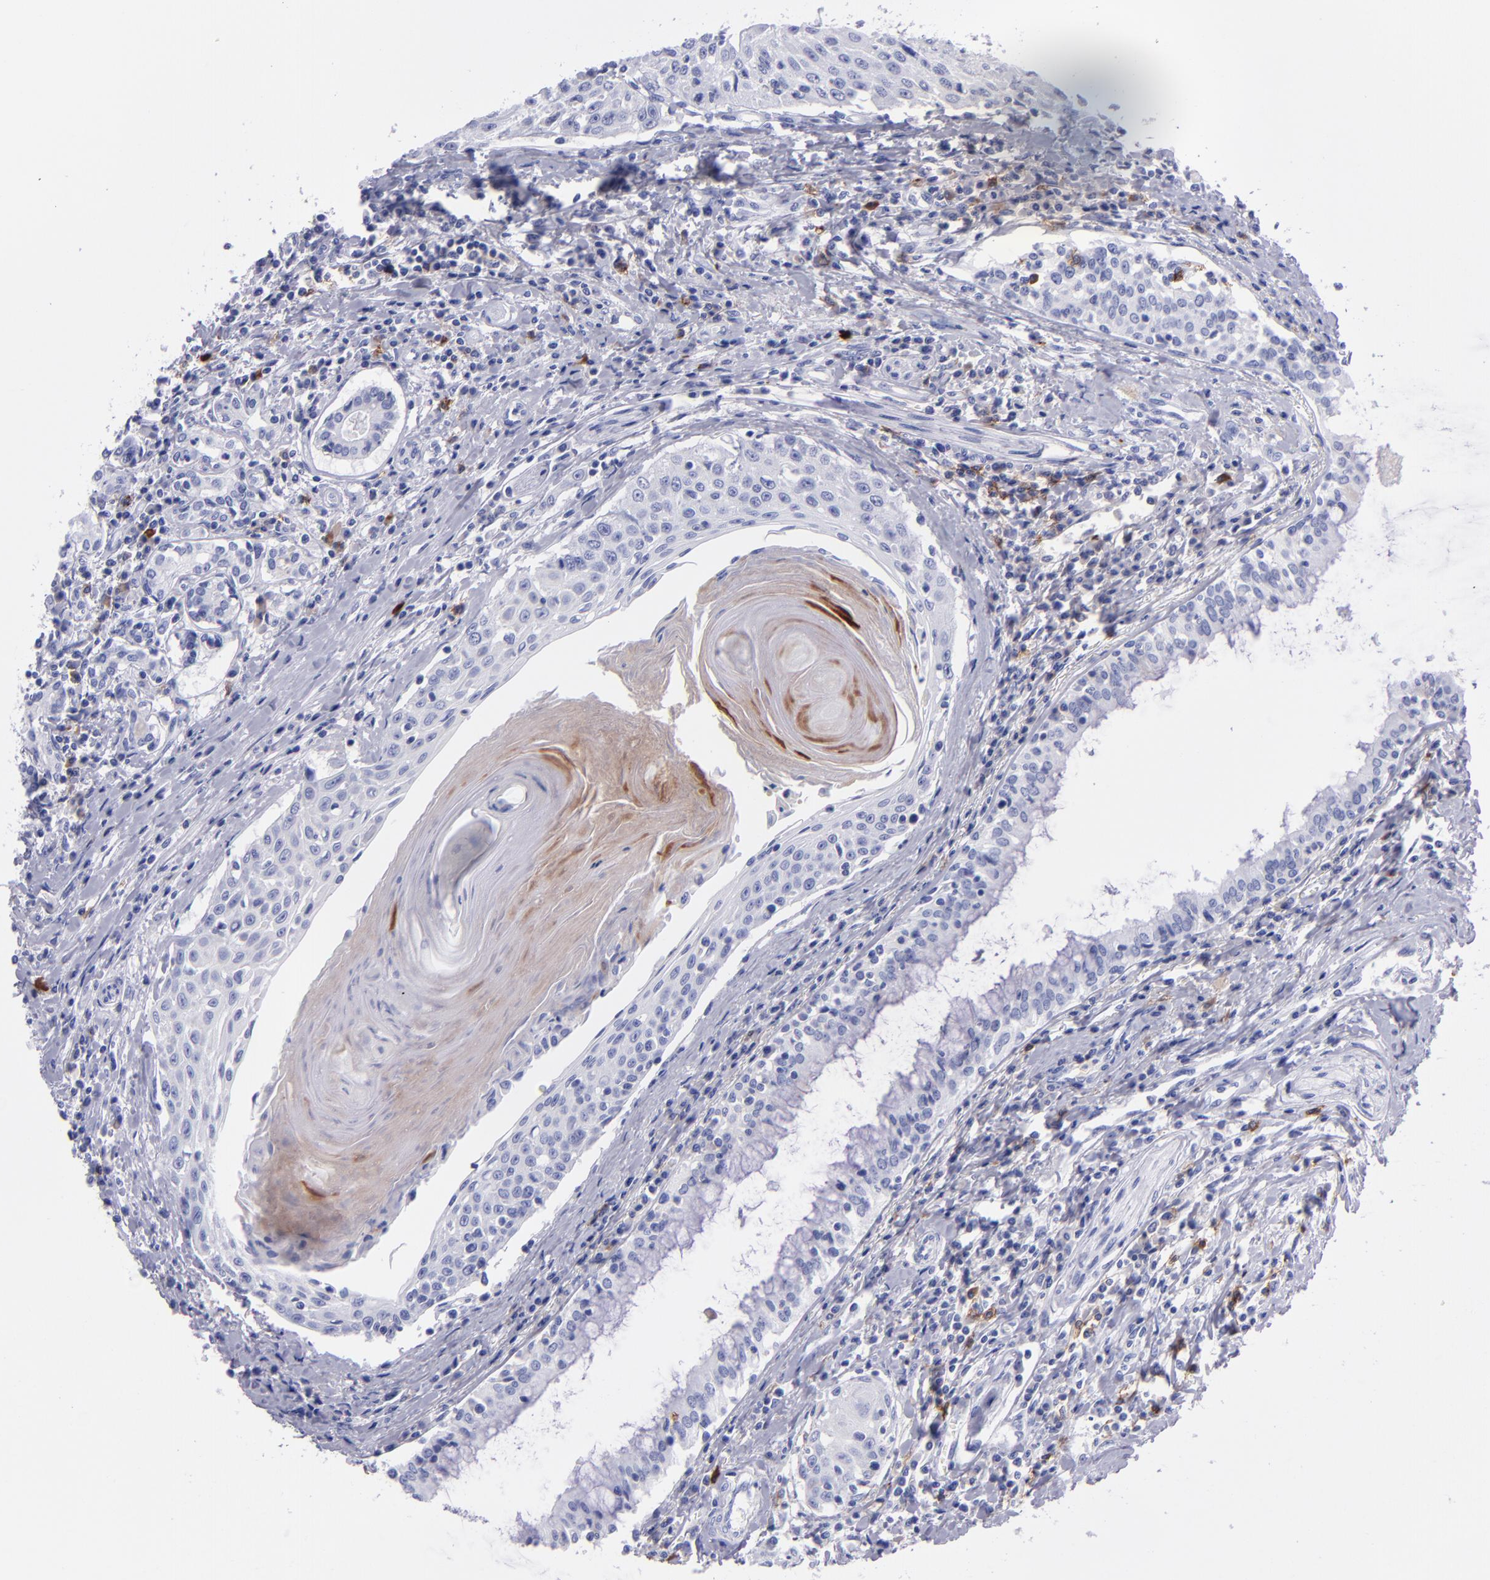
{"staining": {"intensity": "negative", "quantity": "none", "location": "none"}, "tissue": "head and neck cancer", "cell_type": "Tumor cells", "image_type": "cancer", "snomed": [{"axis": "morphology", "description": "Squamous cell carcinoma, NOS"}, {"axis": "morphology", "description": "Squamous cell carcinoma, metastatic, NOS"}, {"axis": "topography", "description": "Lymph node"}, {"axis": "topography", "description": "Salivary gland"}, {"axis": "topography", "description": "Head-Neck"}], "caption": "High power microscopy histopathology image of an immunohistochemistry (IHC) micrograph of head and neck cancer (squamous cell carcinoma), revealing no significant positivity in tumor cells.", "gene": "CD37", "patient": {"sex": "female", "age": 74}}